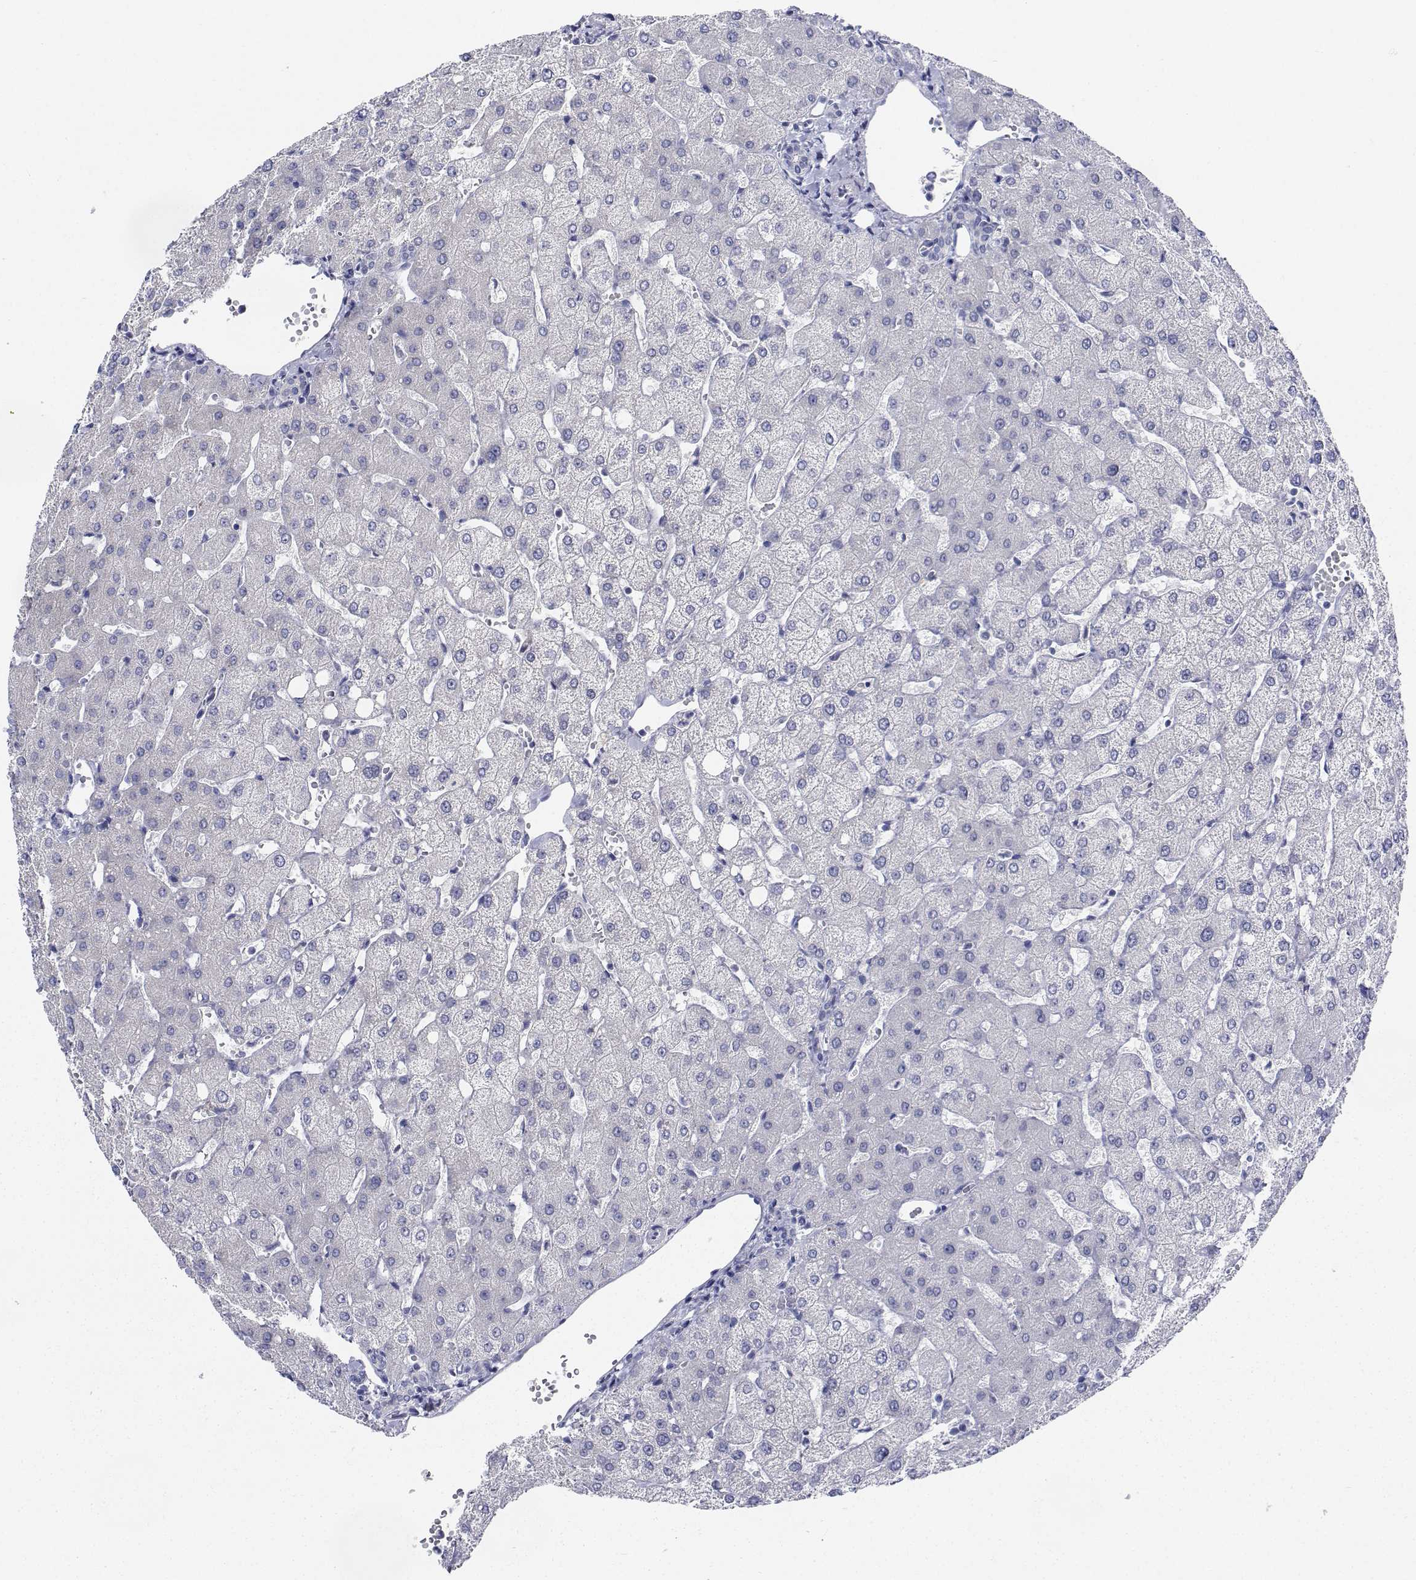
{"staining": {"intensity": "negative", "quantity": "none", "location": "none"}, "tissue": "liver", "cell_type": "Cholangiocytes", "image_type": "normal", "snomed": [{"axis": "morphology", "description": "Normal tissue, NOS"}, {"axis": "topography", "description": "Liver"}], "caption": "IHC of unremarkable human liver exhibits no staining in cholangiocytes.", "gene": "CDHR3", "patient": {"sex": "female", "age": 54}}